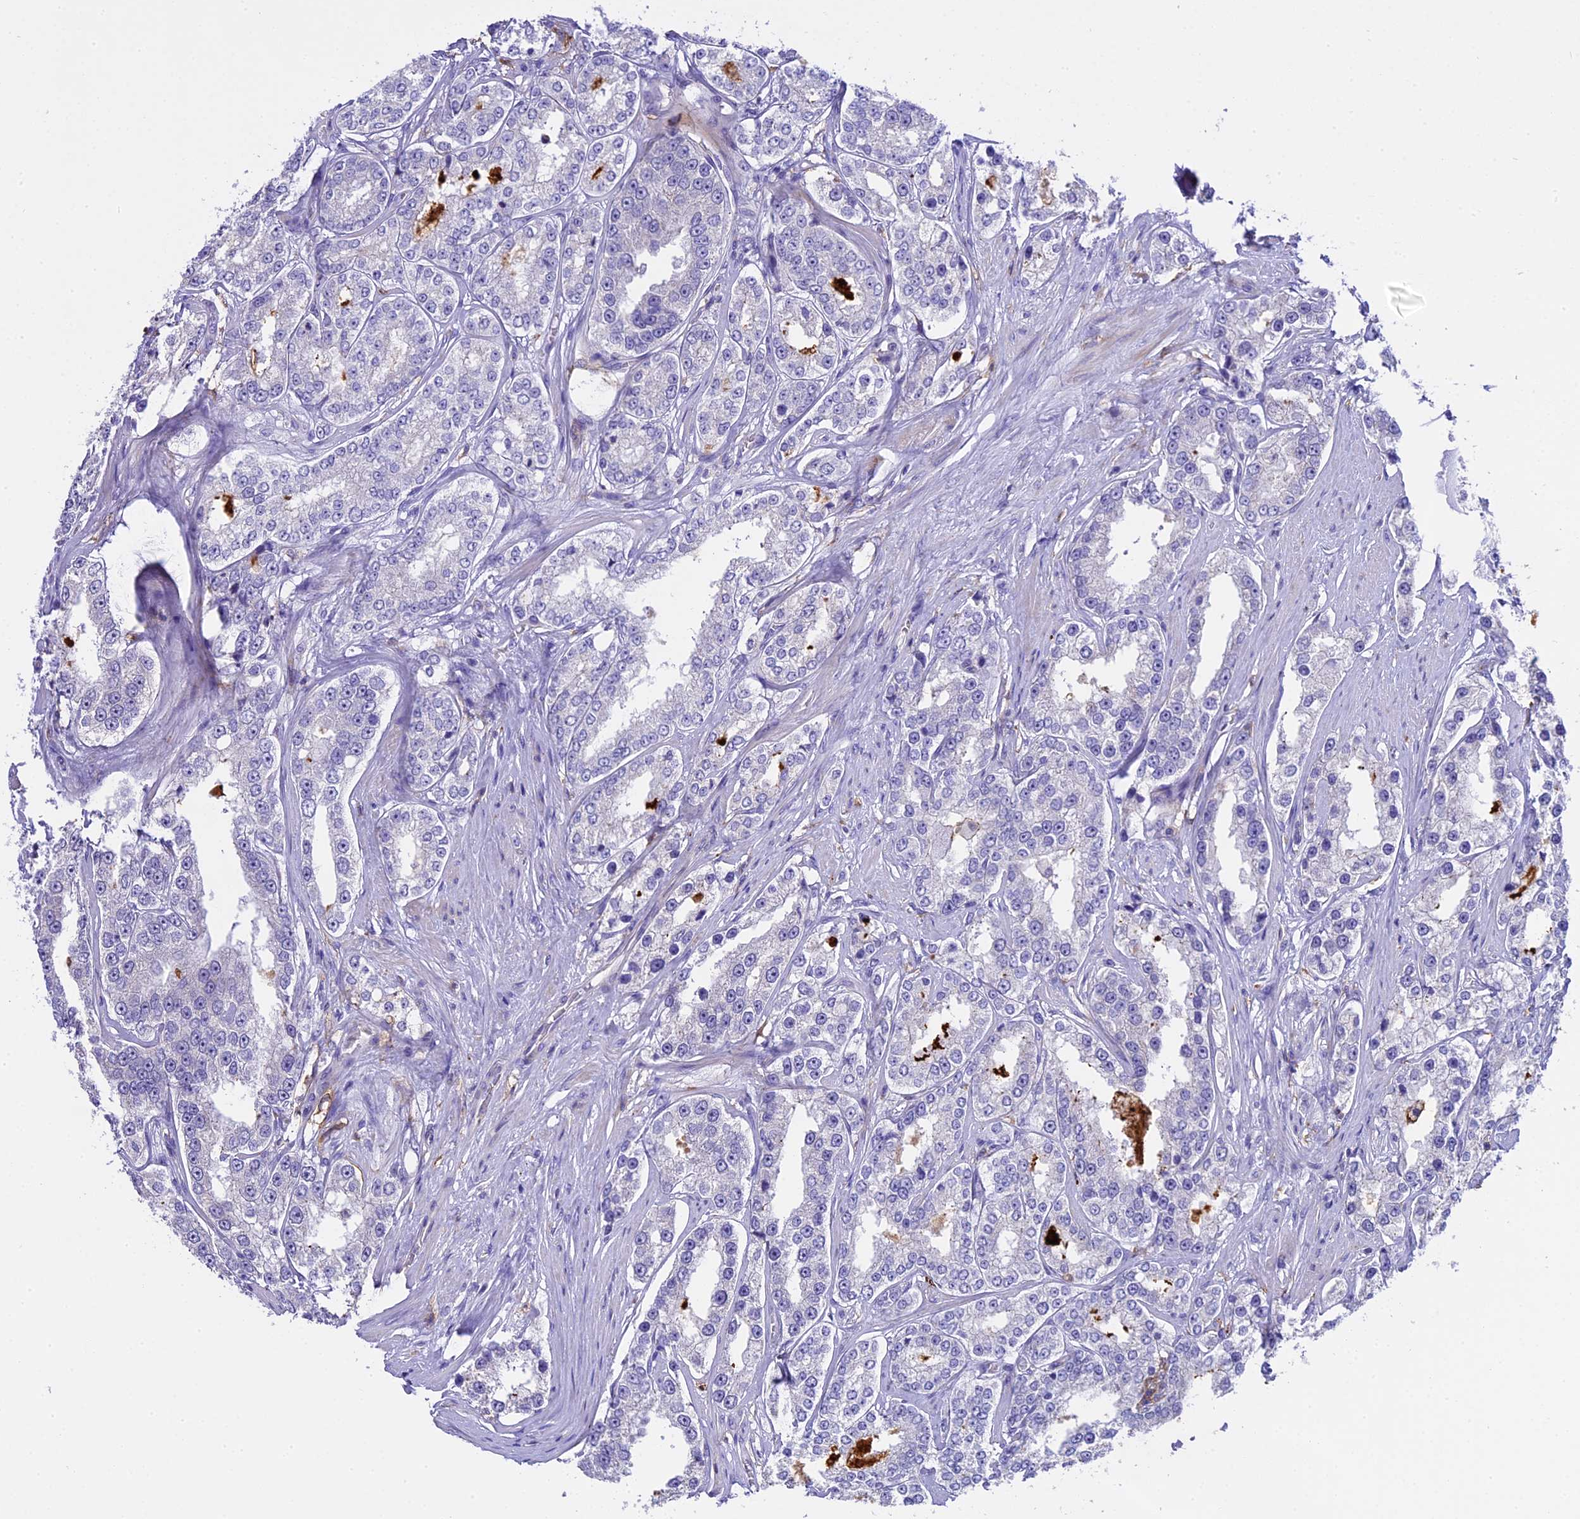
{"staining": {"intensity": "negative", "quantity": "none", "location": "none"}, "tissue": "prostate cancer", "cell_type": "Tumor cells", "image_type": "cancer", "snomed": [{"axis": "morphology", "description": "Normal tissue, NOS"}, {"axis": "morphology", "description": "Adenocarcinoma, High grade"}, {"axis": "topography", "description": "Prostate"}], "caption": "Immunohistochemical staining of prostate adenocarcinoma (high-grade) displays no significant positivity in tumor cells.", "gene": "NOD2", "patient": {"sex": "male", "age": 83}}